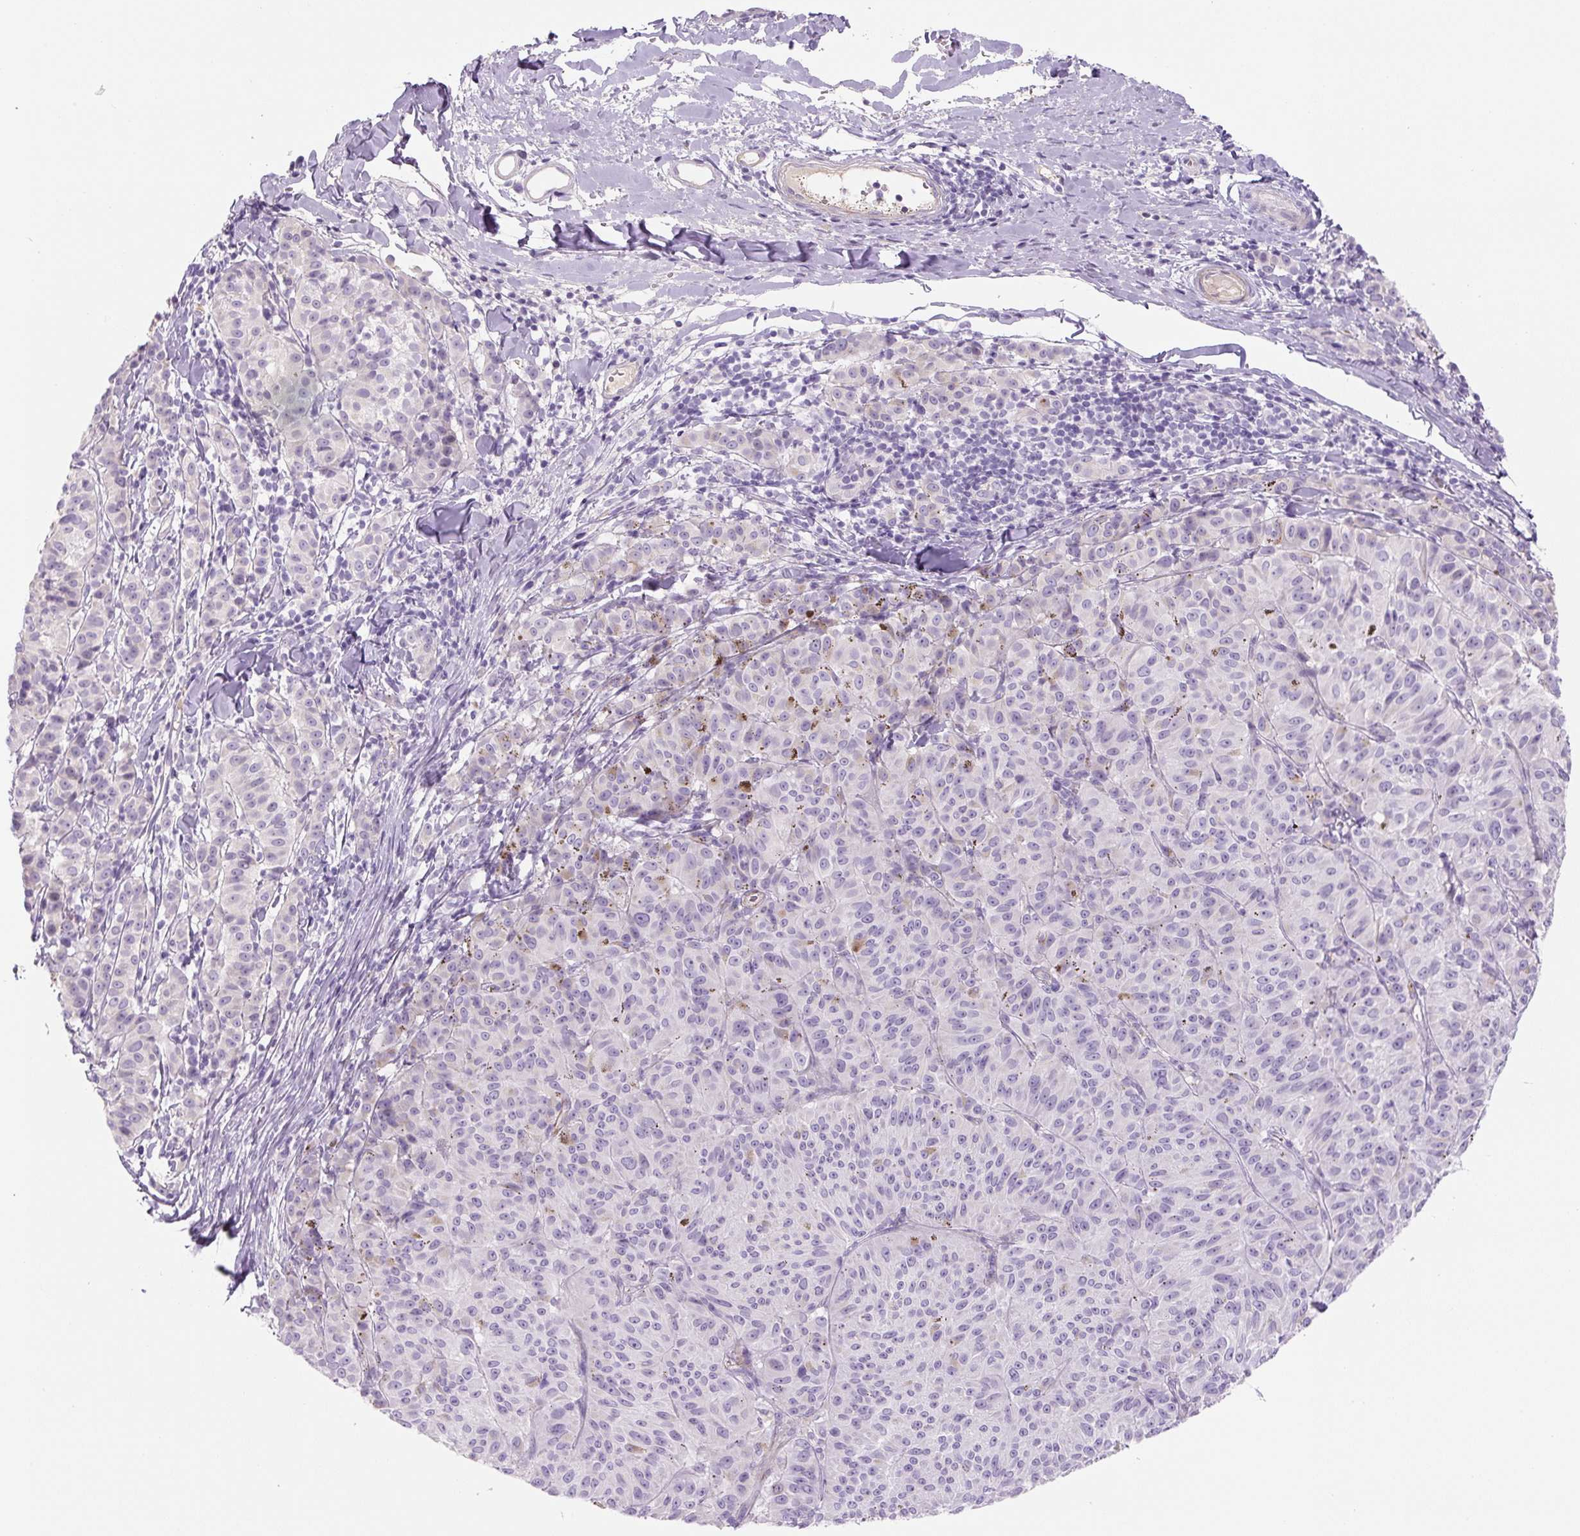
{"staining": {"intensity": "negative", "quantity": "none", "location": "none"}, "tissue": "melanoma", "cell_type": "Tumor cells", "image_type": "cancer", "snomed": [{"axis": "morphology", "description": "Malignant melanoma, NOS"}, {"axis": "topography", "description": "Skin"}], "caption": "The micrograph shows no staining of tumor cells in melanoma. (DAB (3,3'-diaminobenzidine) immunohistochemistry with hematoxylin counter stain).", "gene": "PRM1", "patient": {"sex": "female", "age": 72}}